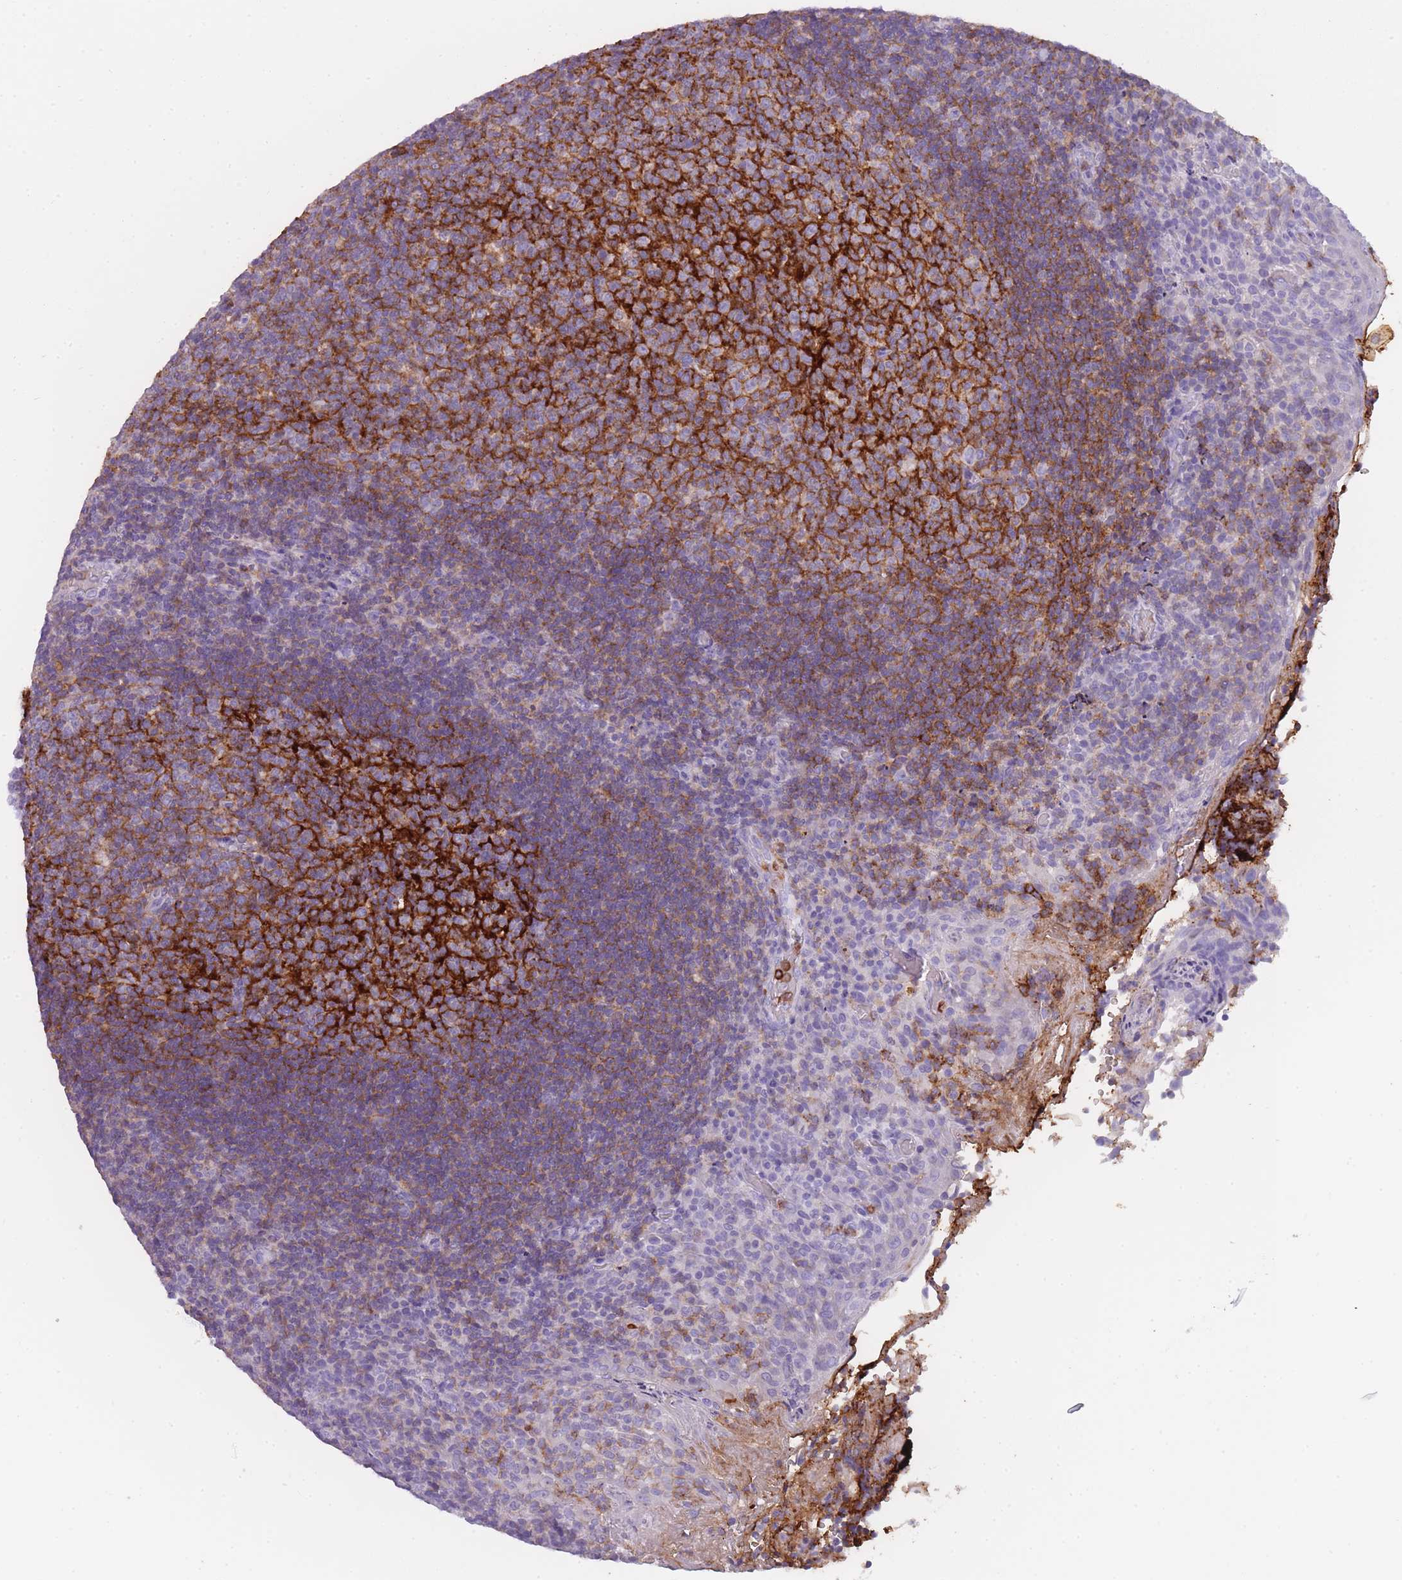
{"staining": {"intensity": "strong", "quantity": "<25%", "location": "cytoplasmic/membranous"}, "tissue": "tonsil", "cell_type": "Germinal center cells", "image_type": "normal", "snomed": [{"axis": "morphology", "description": "Normal tissue, NOS"}, {"axis": "topography", "description": "Tonsil"}], "caption": "A micrograph of tonsil stained for a protein demonstrates strong cytoplasmic/membranous brown staining in germinal center cells. Using DAB (brown) and hematoxylin (blue) stains, captured at high magnification using brightfield microscopy.", "gene": "CR1L", "patient": {"sex": "female", "age": 10}}